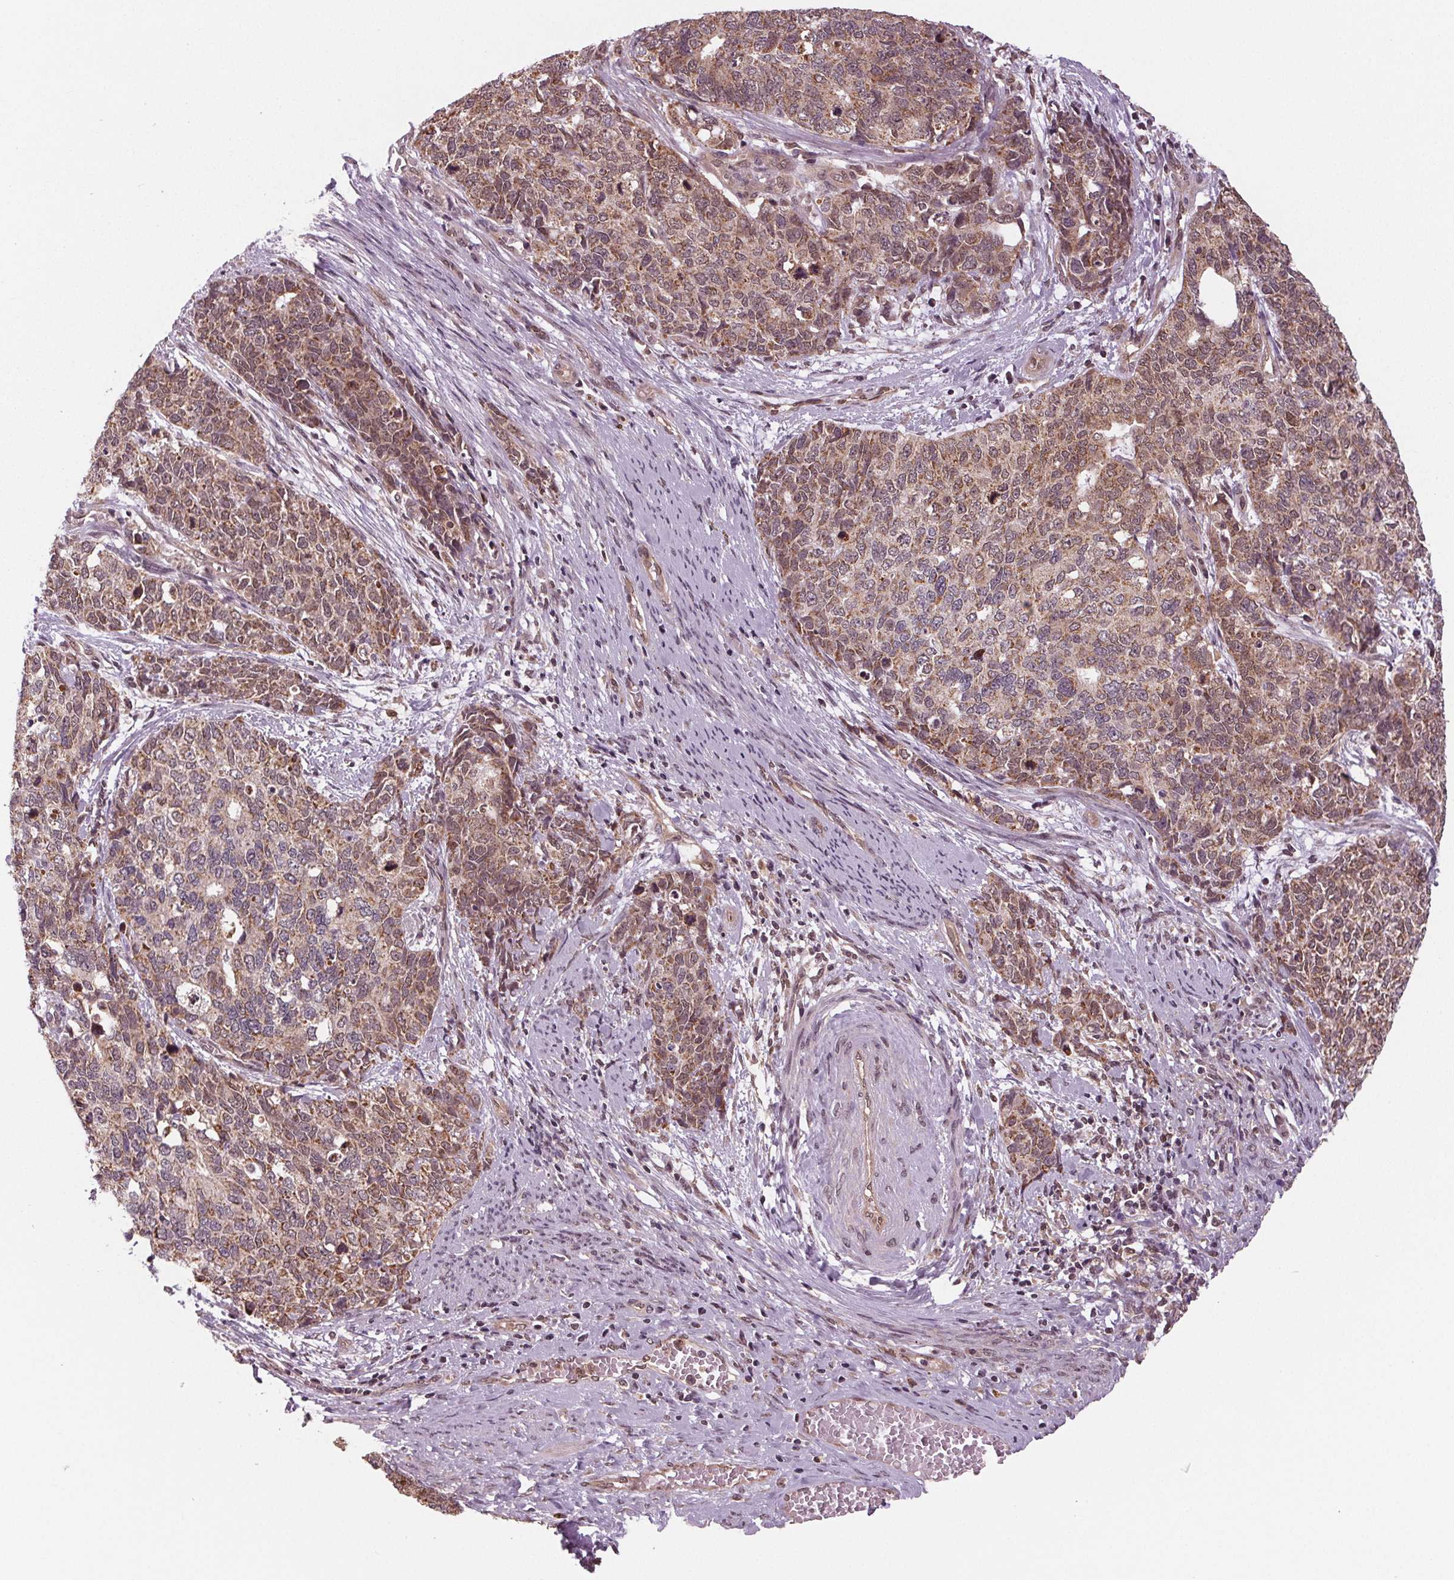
{"staining": {"intensity": "moderate", "quantity": ">75%", "location": "cytoplasmic/membranous"}, "tissue": "cervical cancer", "cell_type": "Tumor cells", "image_type": "cancer", "snomed": [{"axis": "morphology", "description": "Squamous cell carcinoma, NOS"}, {"axis": "topography", "description": "Cervix"}], "caption": "About >75% of tumor cells in cervical cancer display moderate cytoplasmic/membranous protein expression as visualized by brown immunohistochemical staining.", "gene": "STAT3", "patient": {"sex": "female", "age": 63}}